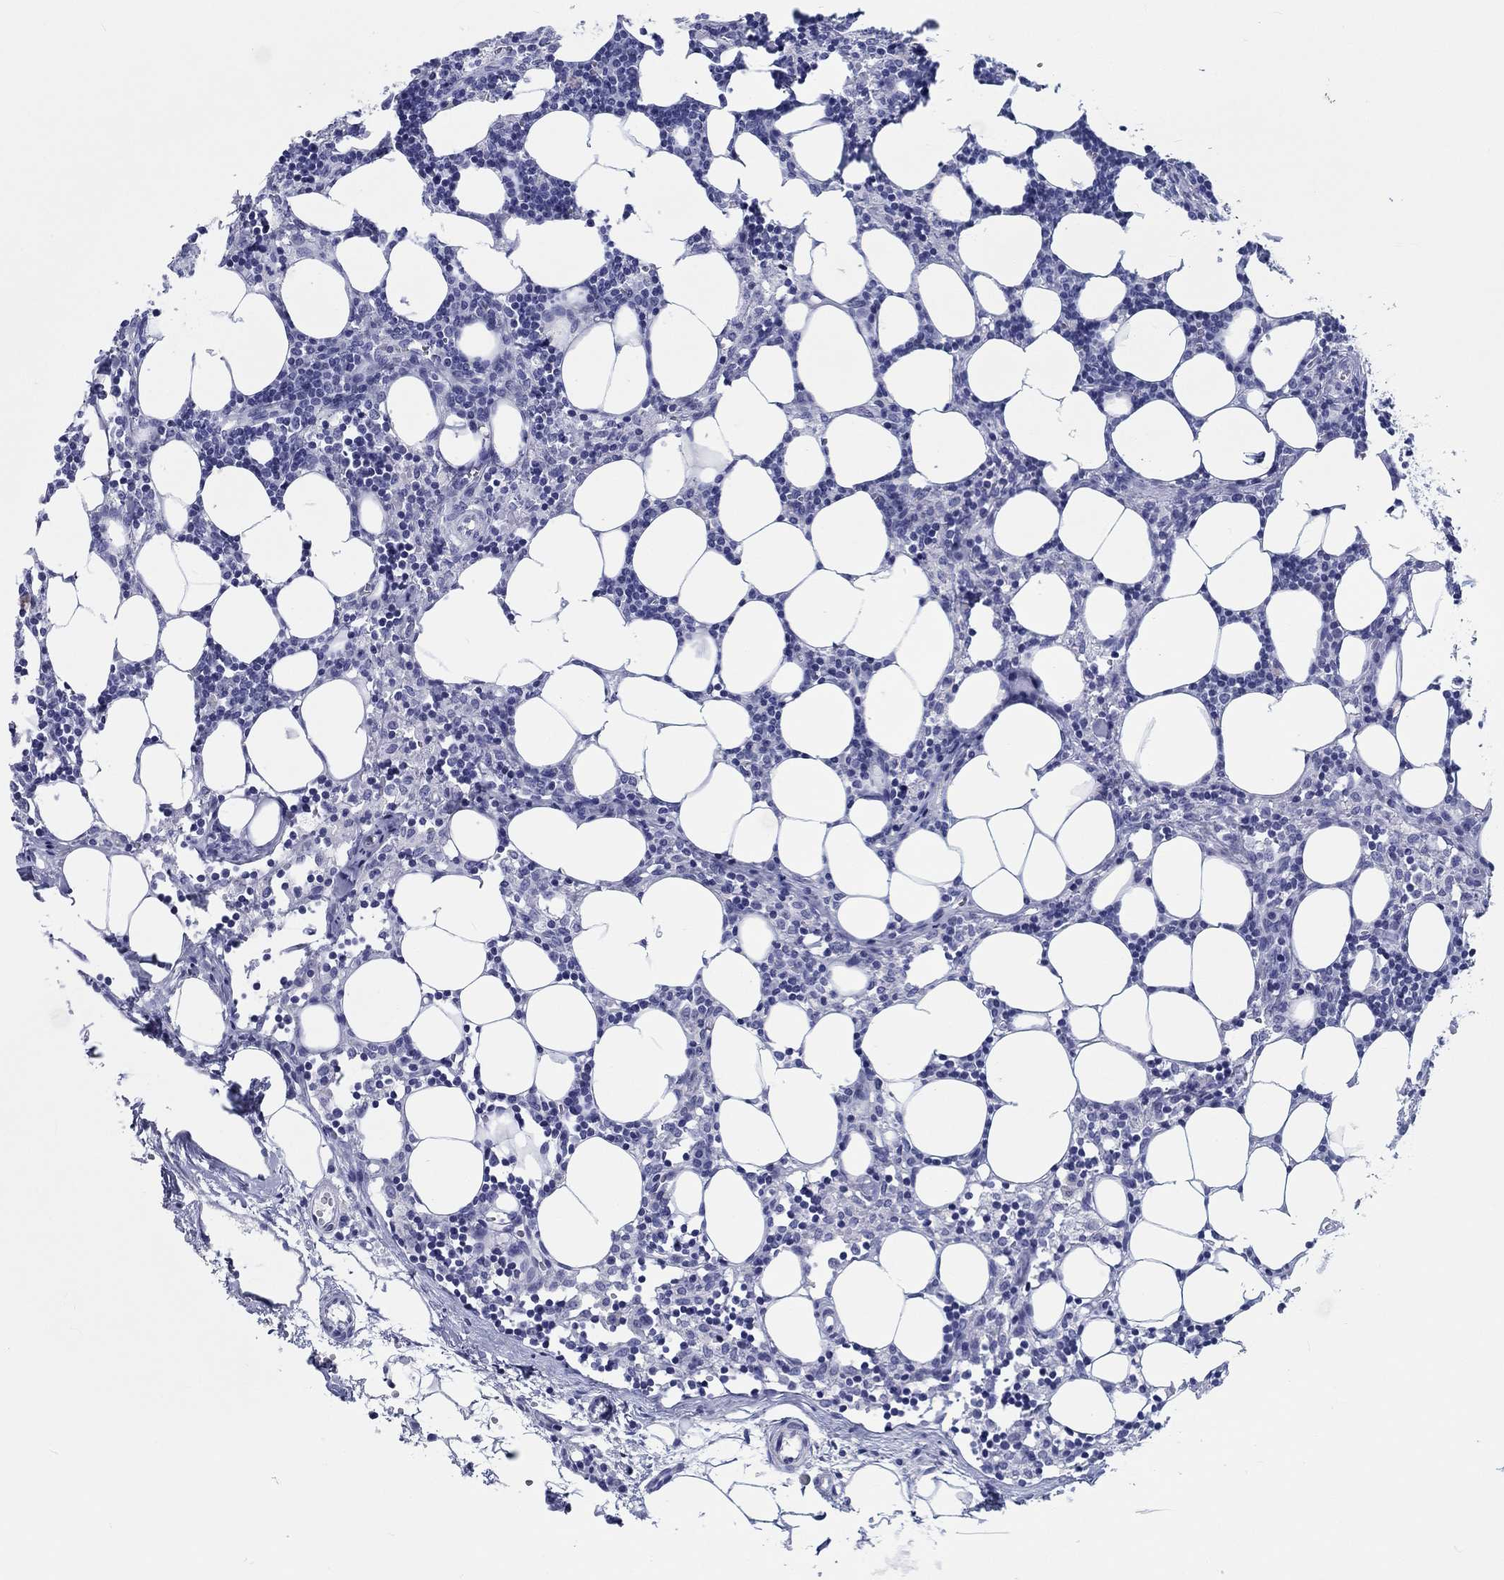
{"staining": {"intensity": "negative", "quantity": "none", "location": "none"}, "tissue": "lymph node", "cell_type": "Germinal center cells", "image_type": "normal", "snomed": [{"axis": "morphology", "description": "Normal tissue, NOS"}, {"axis": "topography", "description": "Lymph node"}], "caption": "A histopathology image of human lymph node is negative for staining in germinal center cells. (Brightfield microscopy of DAB immunohistochemistry (IHC) at high magnification).", "gene": "H1", "patient": {"sex": "female", "age": 52}}